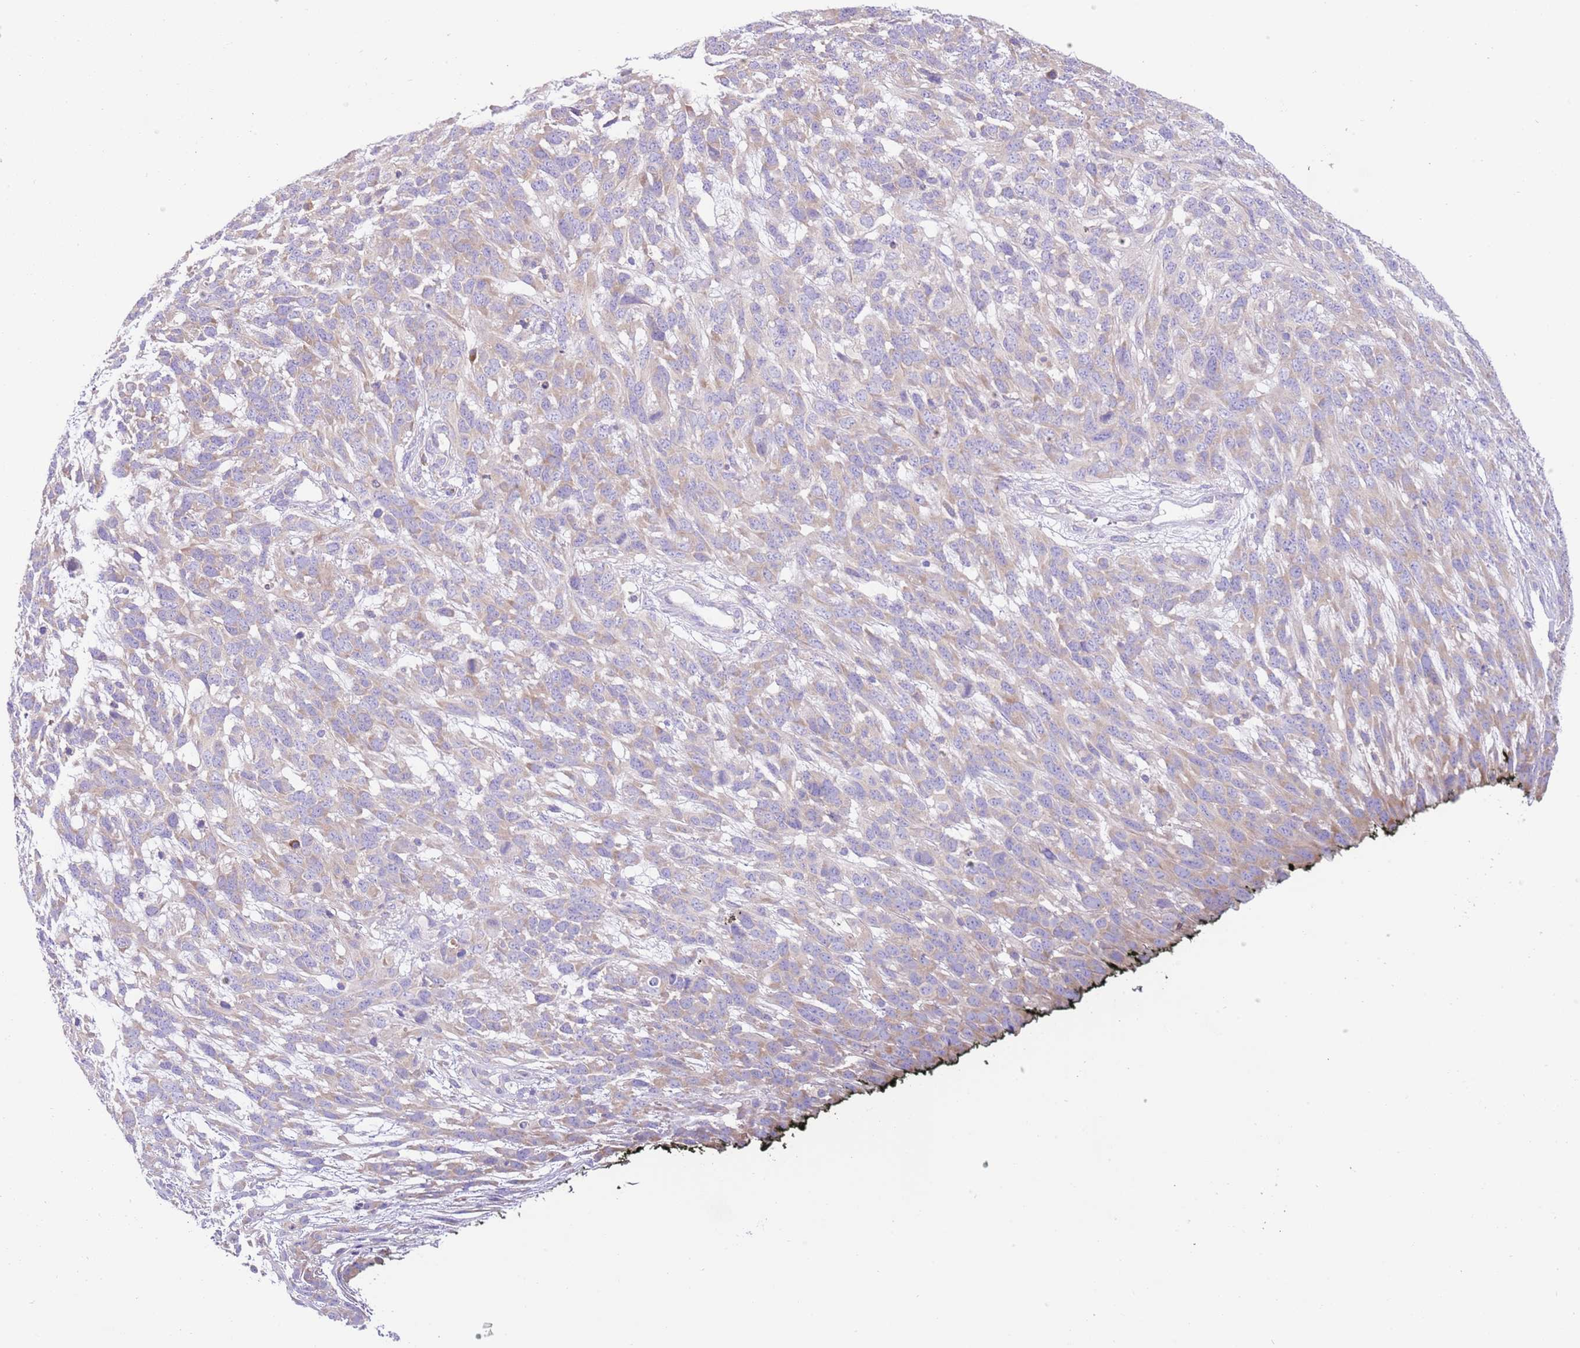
{"staining": {"intensity": "weak", "quantity": "25%-75%", "location": "cytoplasmic/membranous"}, "tissue": "melanoma", "cell_type": "Tumor cells", "image_type": "cancer", "snomed": [{"axis": "morphology", "description": "Normal morphology"}, {"axis": "morphology", "description": "Malignant melanoma, NOS"}, {"axis": "topography", "description": "Skin"}], "caption": "Protein expression analysis of human malignant melanoma reveals weak cytoplasmic/membranous positivity in about 25%-75% of tumor cells. The staining is performed using DAB brown chromogen to label protein expression. The nuclei are counter-stained blue using hematoxylin.", "gene": "RPS10", "patient": {"sex": "female", "age": 72}}